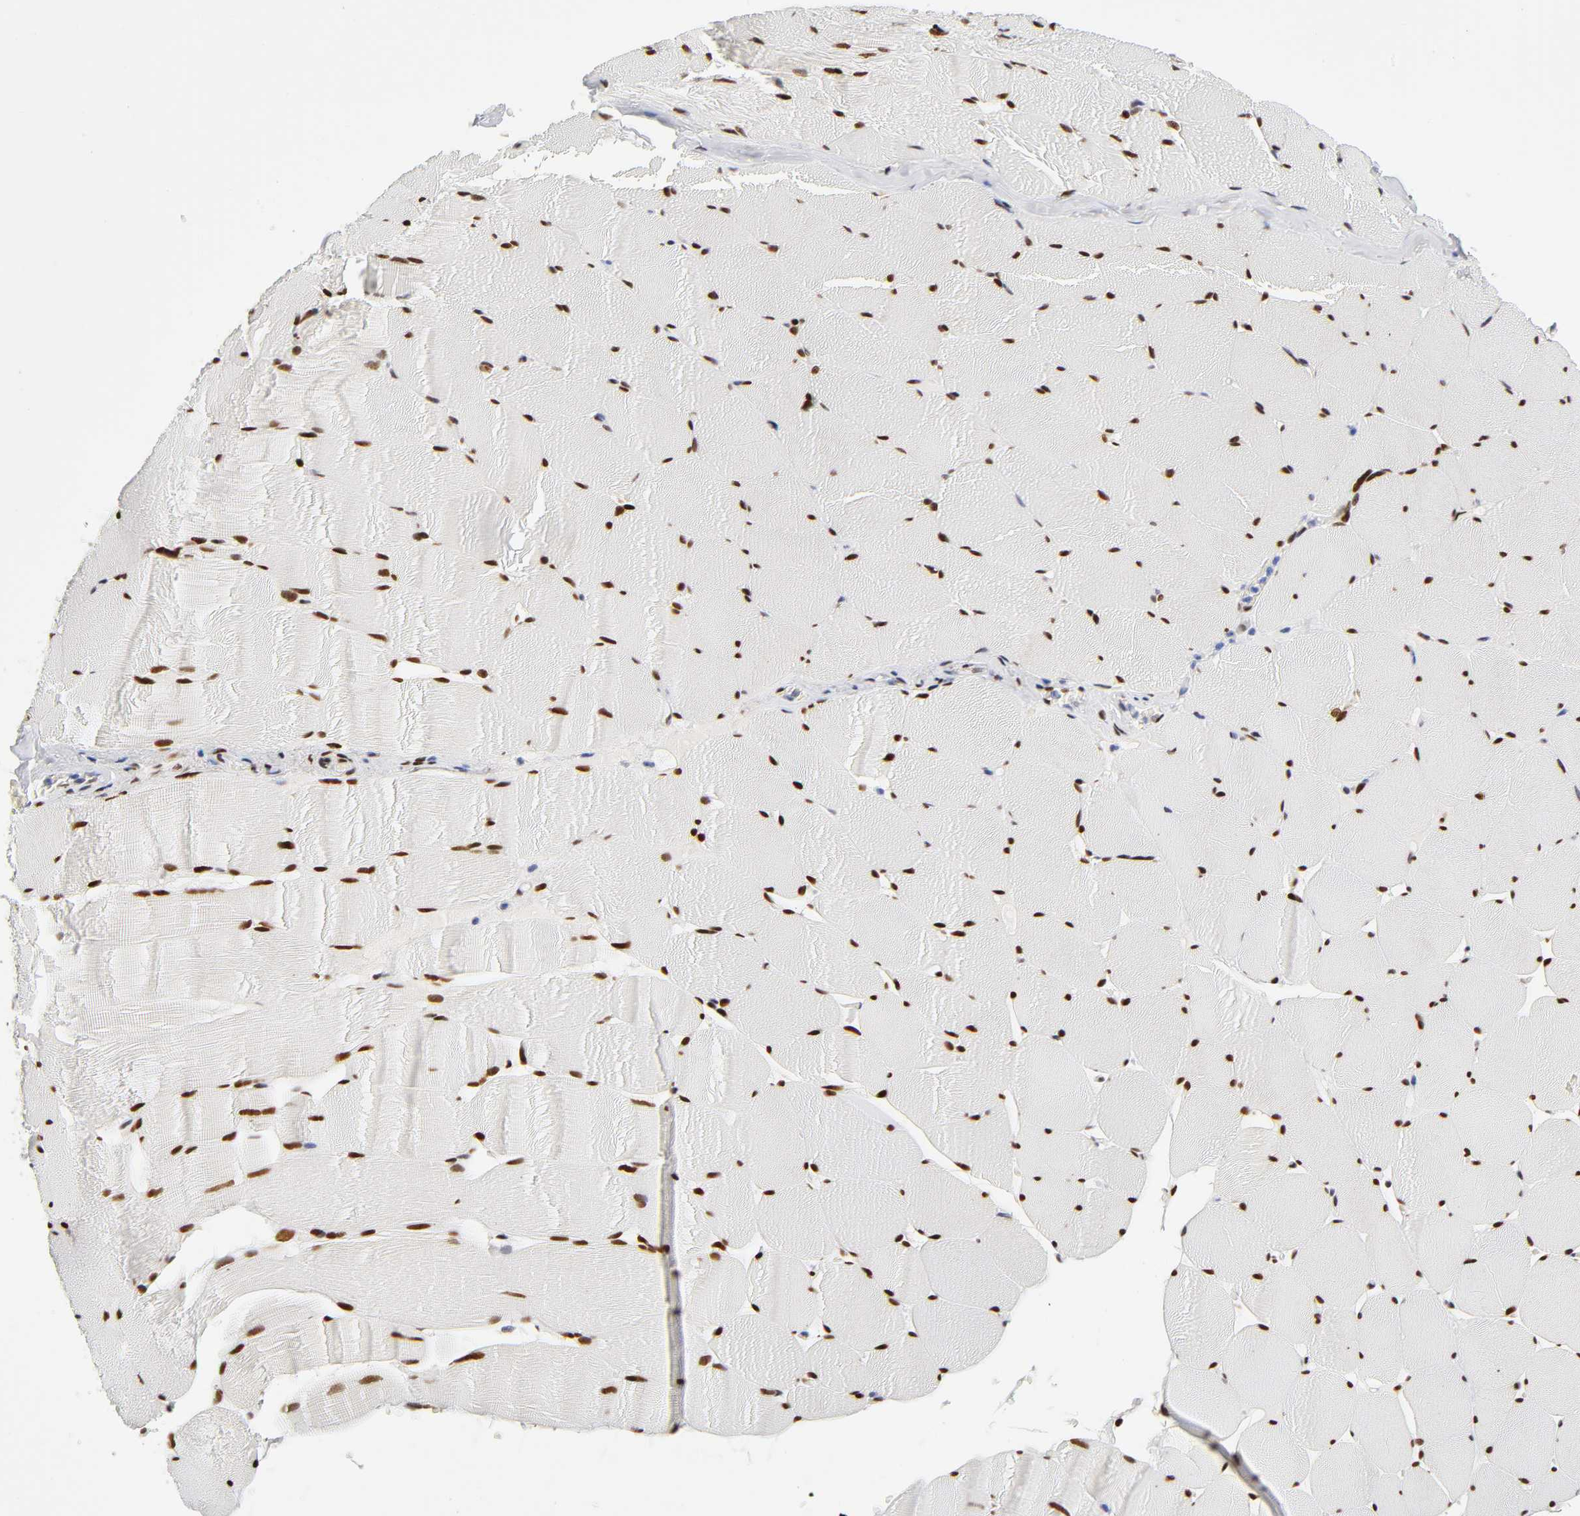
{"staining": {"intensity": "strong", "quantity": ">75%", "location": "nuclear"}, "tissue": "skeletal muscle", "cell_type": "Myocytes", "image_type": "normal", "snomed": [{"axis": "morphology", "description": "Normal tissue, NOS"}, {"axis": "topography", "description": "Skeletal muscle"}], "caption": "Myocytes show high levels of strong nuclear positivity in about >75% of cells in unremarkable human skeletal muscle.", "gene": "NFIC", "patient": {"sex": "male", "age": 62}}